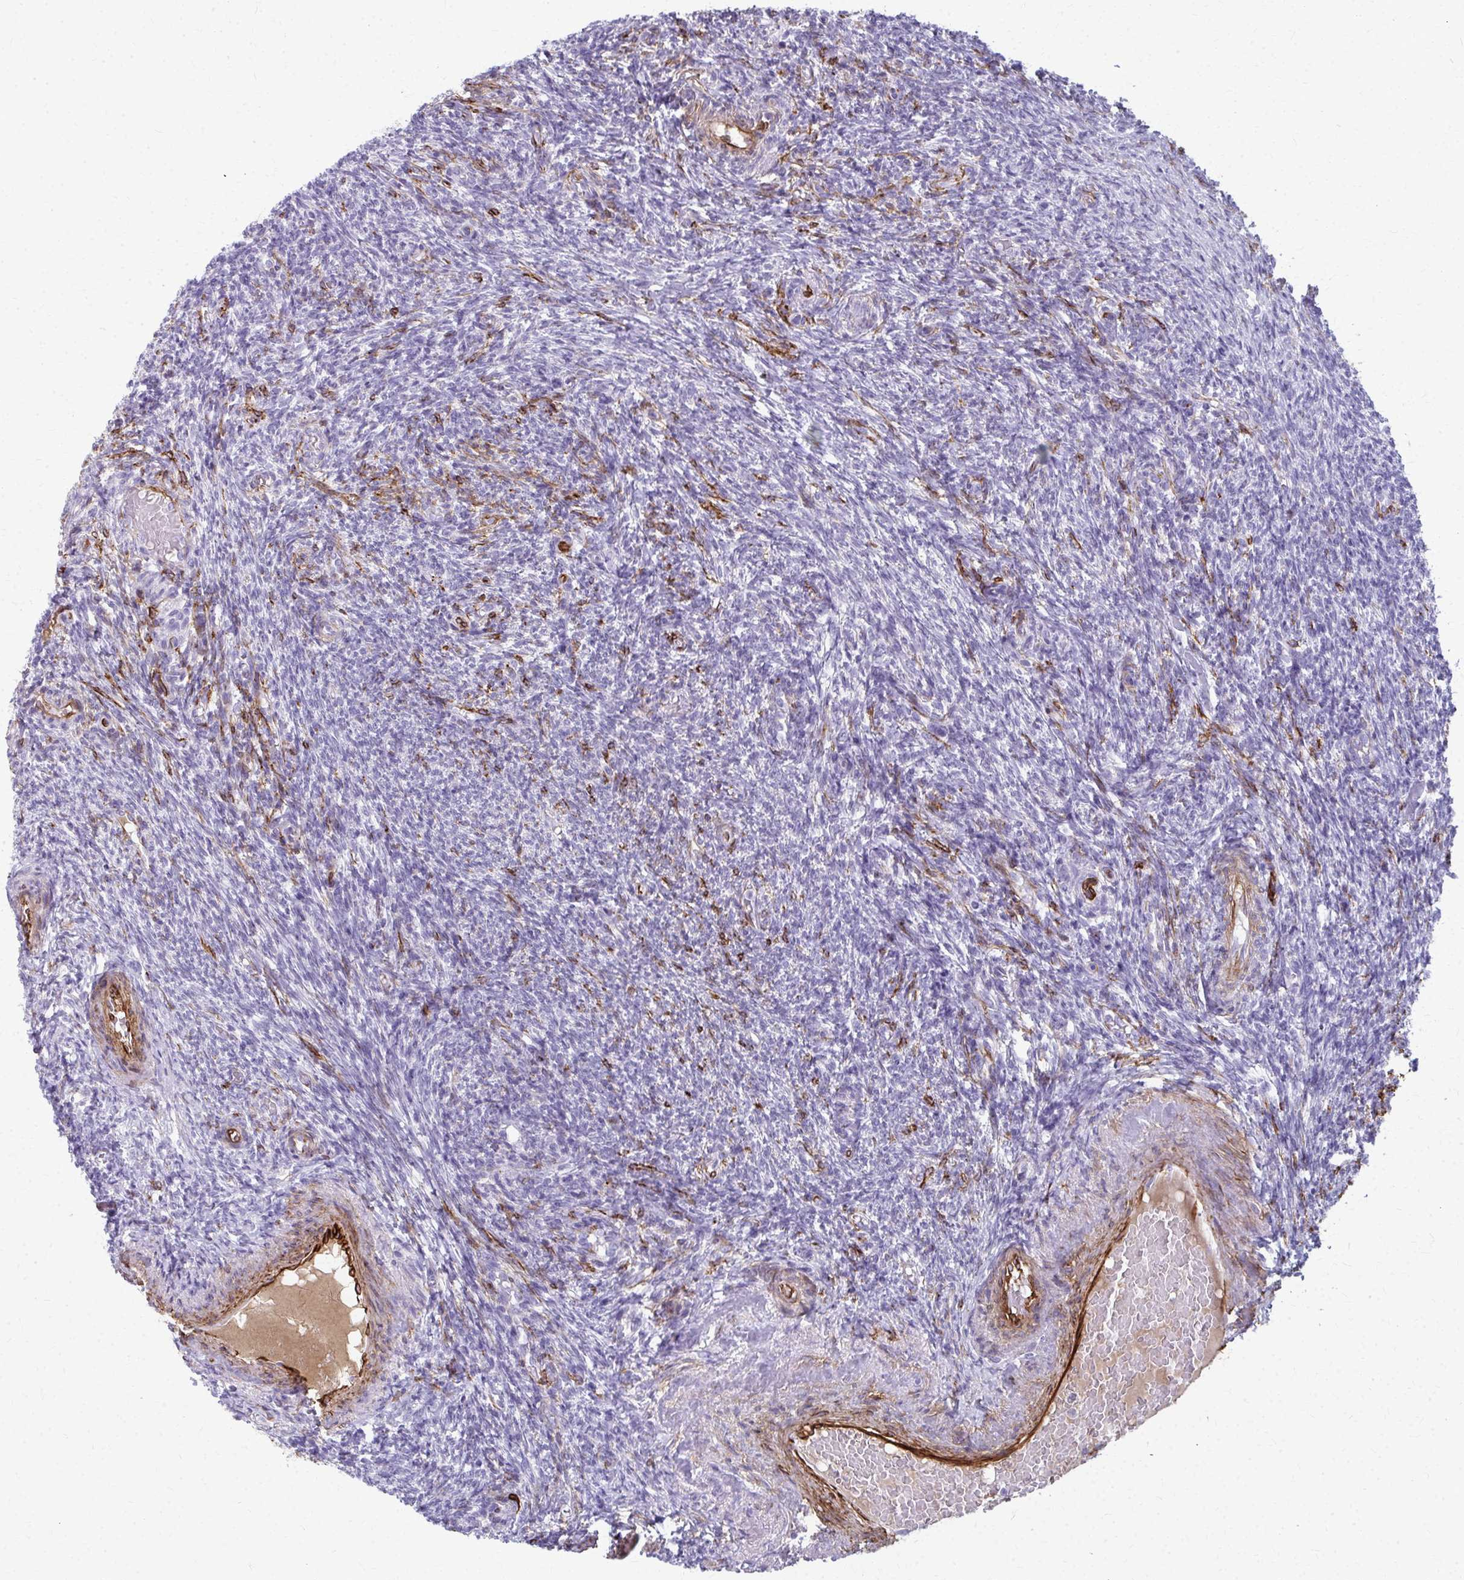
{"staining": {"intensity": "moderate", "quantity": ">75%", "location": "cytoplasmic/membranous"}, "tissue": "ovary", "cell_type": "Follicle cells", "image_type": "normal", "snomed": [{"axis": "morphology", "description": "Normal tissue, NOS"}, {"axis": "topography", "description": "Ovary"}], "caption": "Moderate cytoplasmic/membranous protein expression is identified in about >75% of follicle cells in ovary. (DAB IHC, brown staining for protein, blue staining for nuclei).", "gene": "ADIPOQ", "patient": {"sex": "female", "age": 39}}